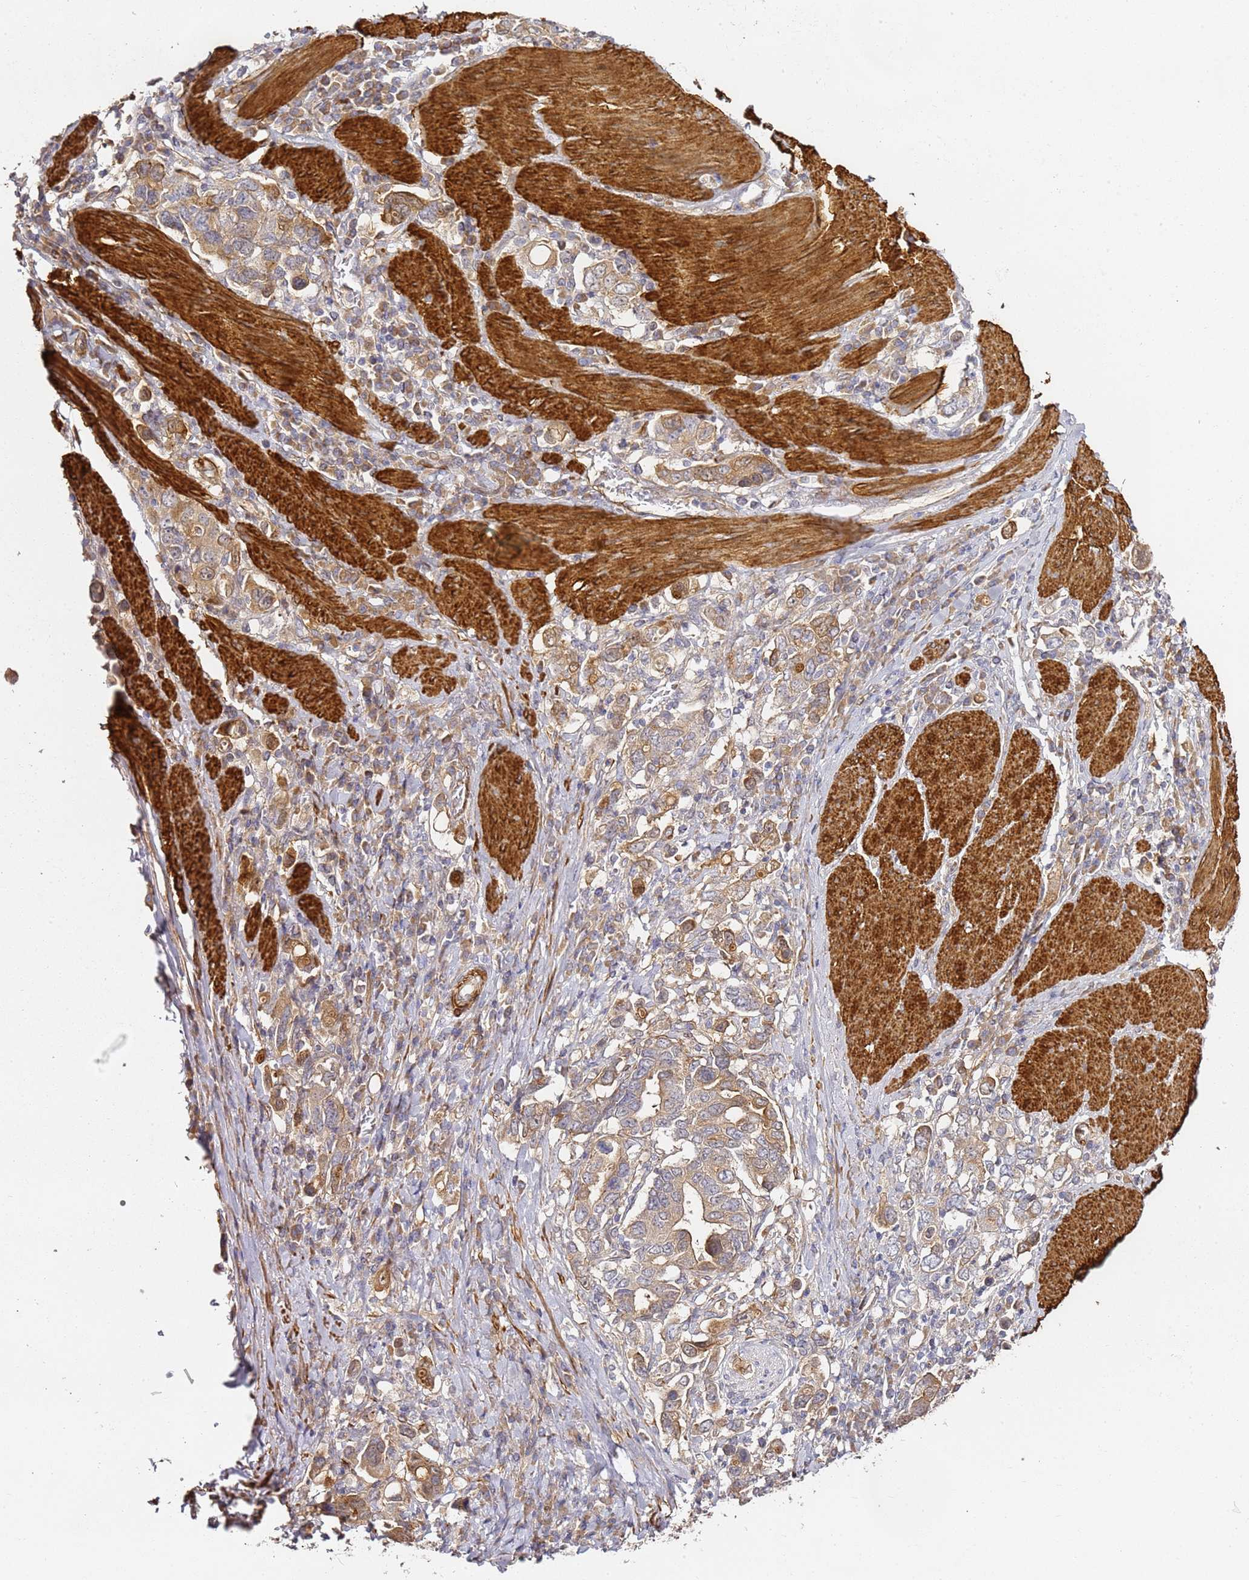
{"staining": {"intensity": "weak", "quantity": ">75%", "location": "cytoplasmic/membranous"}, "tissue": "stomach cancer", "cell_type": "Tumor cells", "image_type": "cancer", "snomed": [{"axis": "morphology", "description": "Adenocarcinoma, NOS"}, {"axis": "topography", "description": "Stomach, upper"}, {"axis": "topography", "description": "Stomach"}], "caption": "Adenocarcinoma (stomach) was stained to show a protein in brown. There is low levels of weak cytoplasmic/membranous positivity in approximately >75% of tumor cells.", "gene": "EPS8L1", "patient": {"sex": "male", "age": 62}}